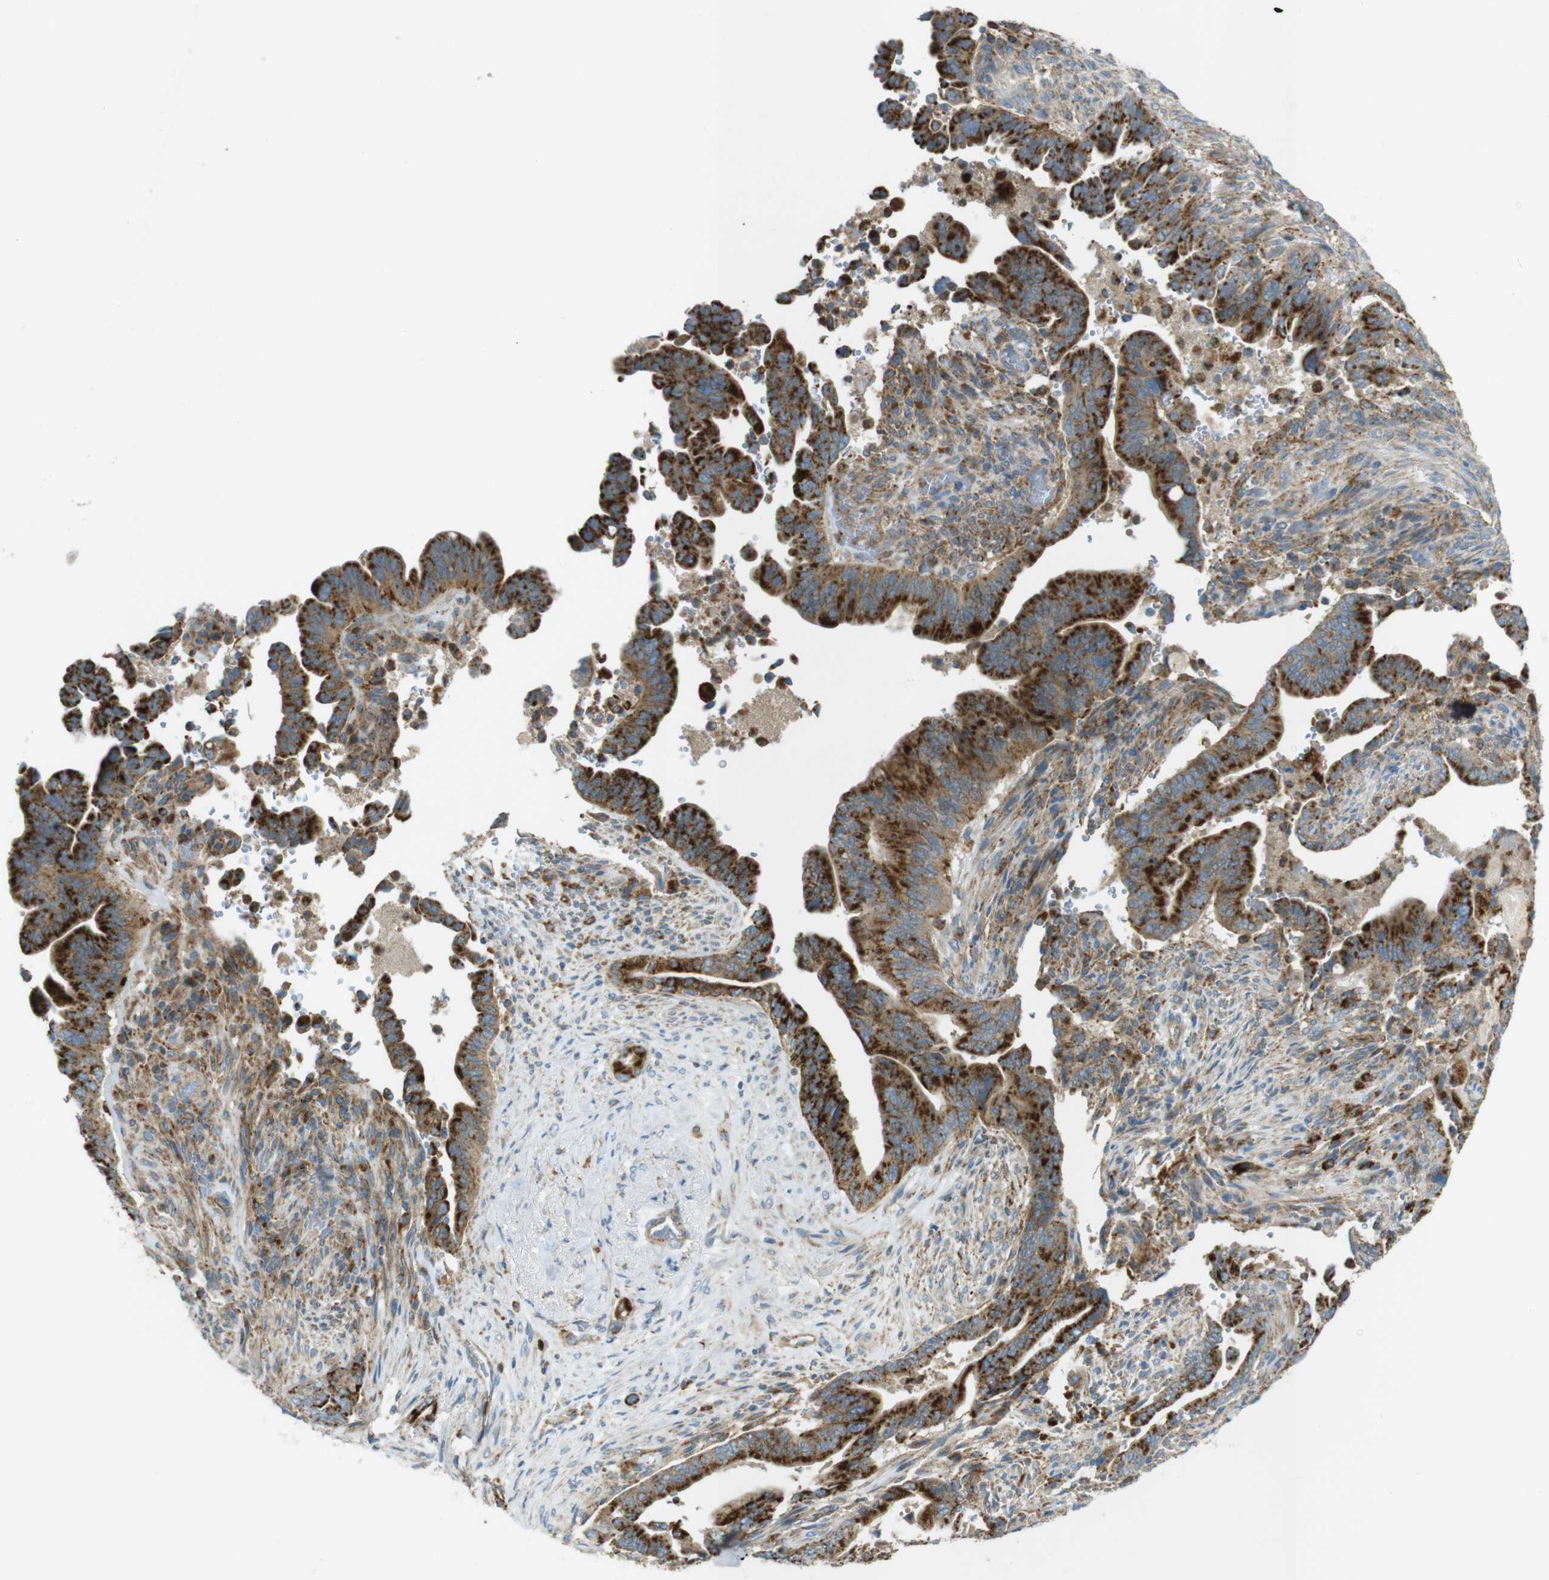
{"staining": {"intensity": "strong", "quantity": ">75%", "location": "cytoplasmic/membranous"}, "tissue": "pancreatic cancer", "cell_type": "Tumor cells", "image_type": "cancer", "snomed": [{"axis": "morphology", "description": "Adenocarcinoma, NOS"}, {"axis": "topography", "description": "Pancreas"}], "caption": "Protein staining by immunohistochemistry (IHC) displays strong cytoplasmic/membranous expression in about >75% of tumor cells in adenocarcinoma (pancreatic). The staining is performed using DAB (3,3'-diaminobenzidine) brown chromogen to label protein expression. The nuclei are counter-stained blue using hematoxylin.", "gene": "LAMP1", "patient": {"sex": "male", "age": 70}}